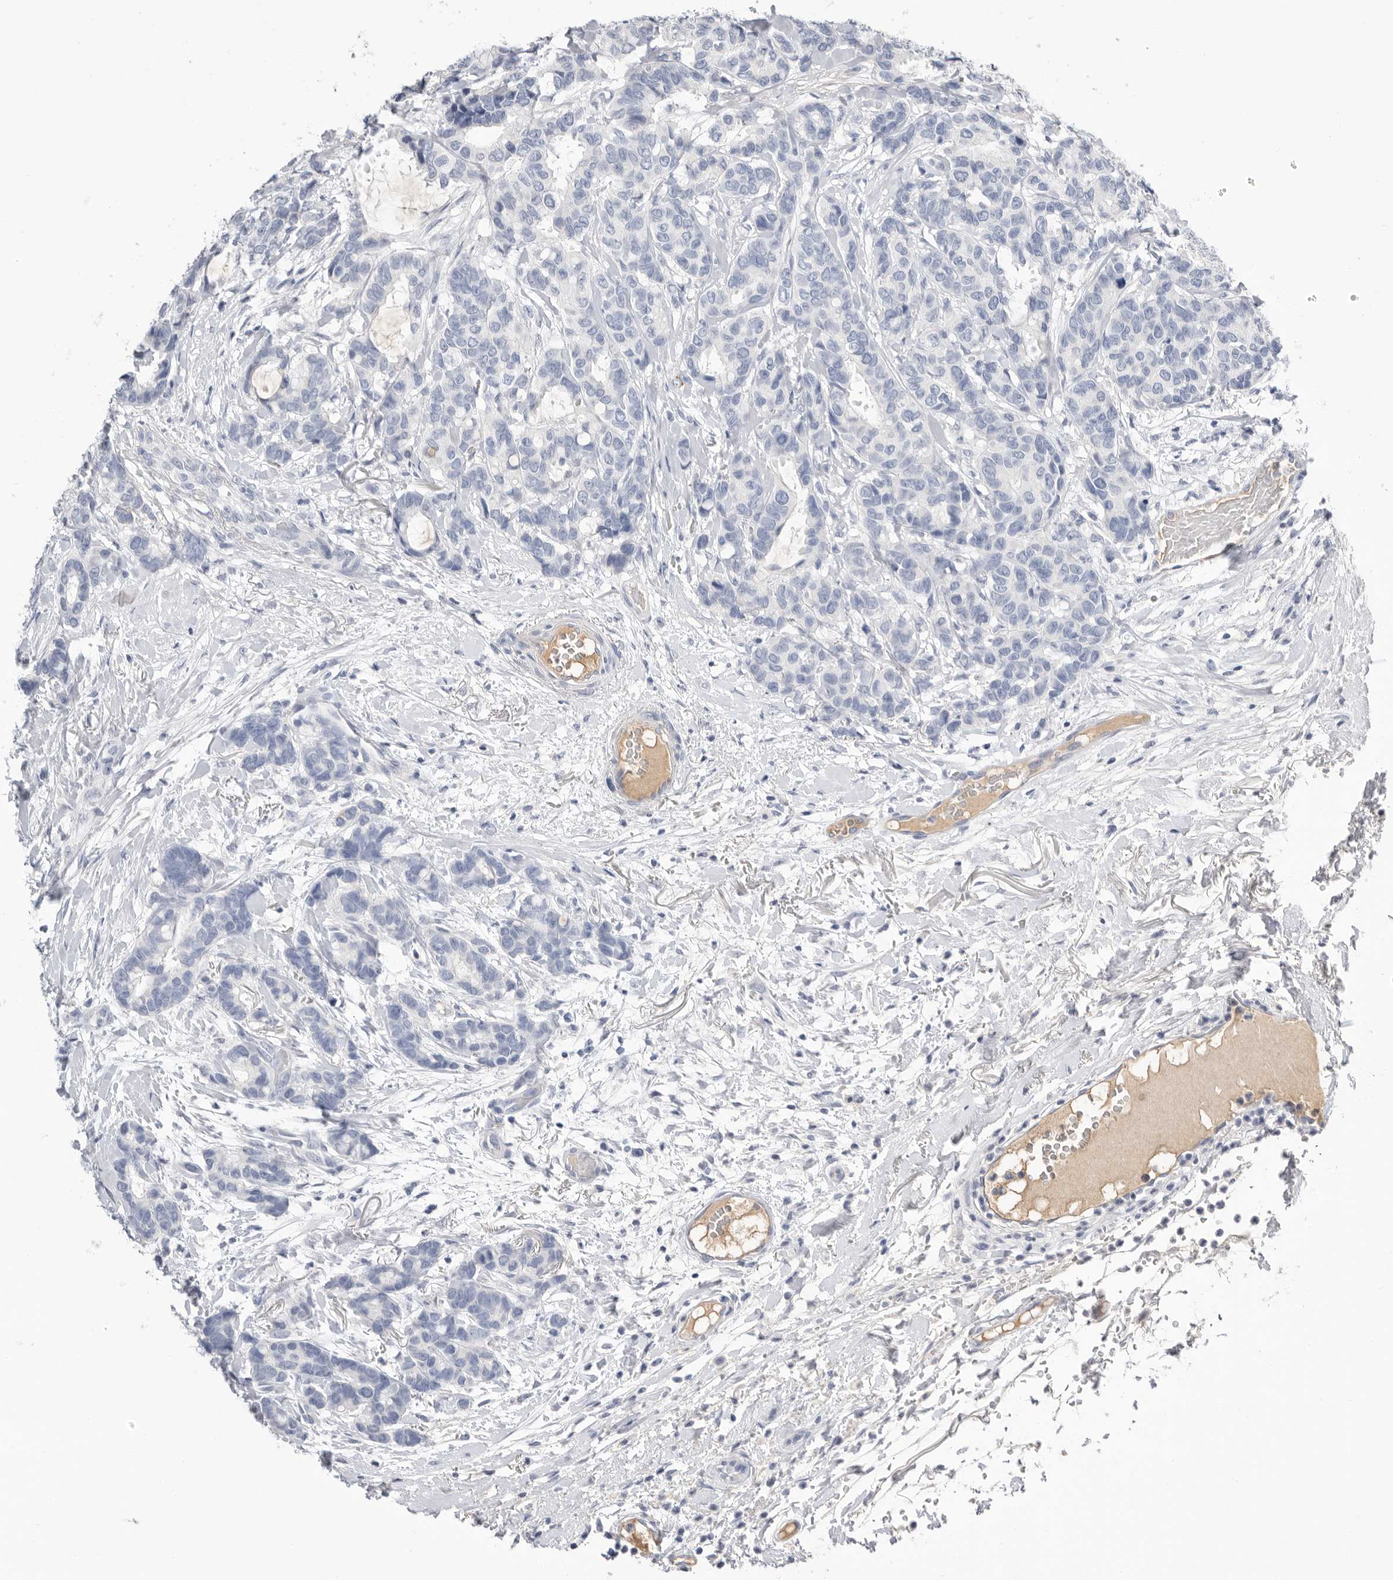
{"staining": {"intensity": "negative", "quantity": "none", "location": "none"}, "tissue": "breast cancer", "cell_type": "Tumor cells", "image_type": "cancer", "snomed": [{"axis": "morphology", "description": "Duct carcinoma"}, {"axis": "topography", "description": "Breast"}], "caption": "A high-resolution histopathology image shows immunohistochemistry (IHC) staining of breast cancer, which demonstrates no significant expression in tumor cells.", "gene": "APOA2", "patient": {"sex": "female", "age": 87}}